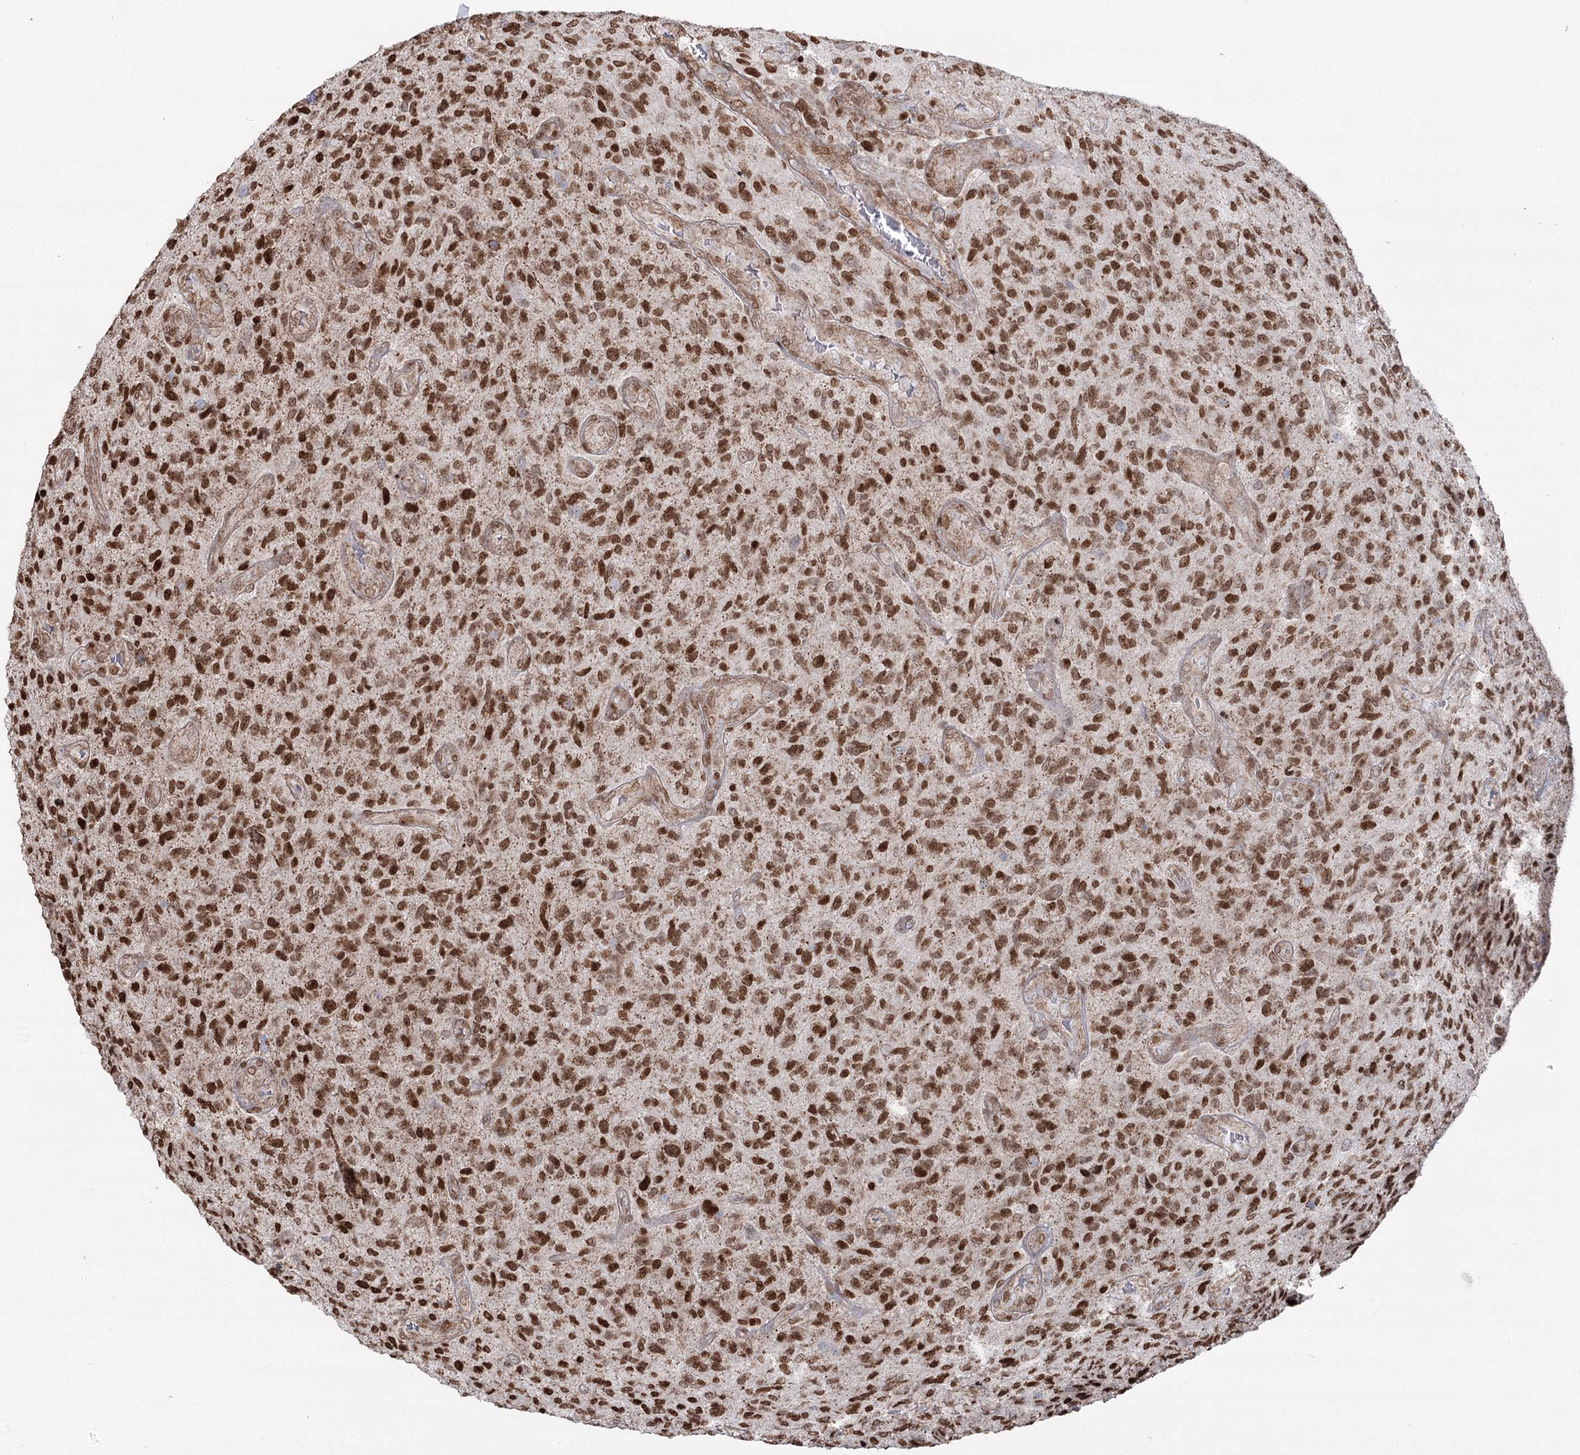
{"staining": {"intensity": "strong", "quantity": ">75%", "location": "nuclear"}, "tissue": "glioma", "cell_type": "Tumor cells", "image_type": "cancer", "snomed": [{"axis": "morphology", "description": "Glioma, malignant, High grade"}, {"axis": "topography", "description": "Brain"}], "caption": "The immunohistochemical stain highlights strong nuclear expression in tumor cells of malignant high-grade glioma tissue.", "gene": "PDHX", "patient": {"sex": "male", "age": 47}}